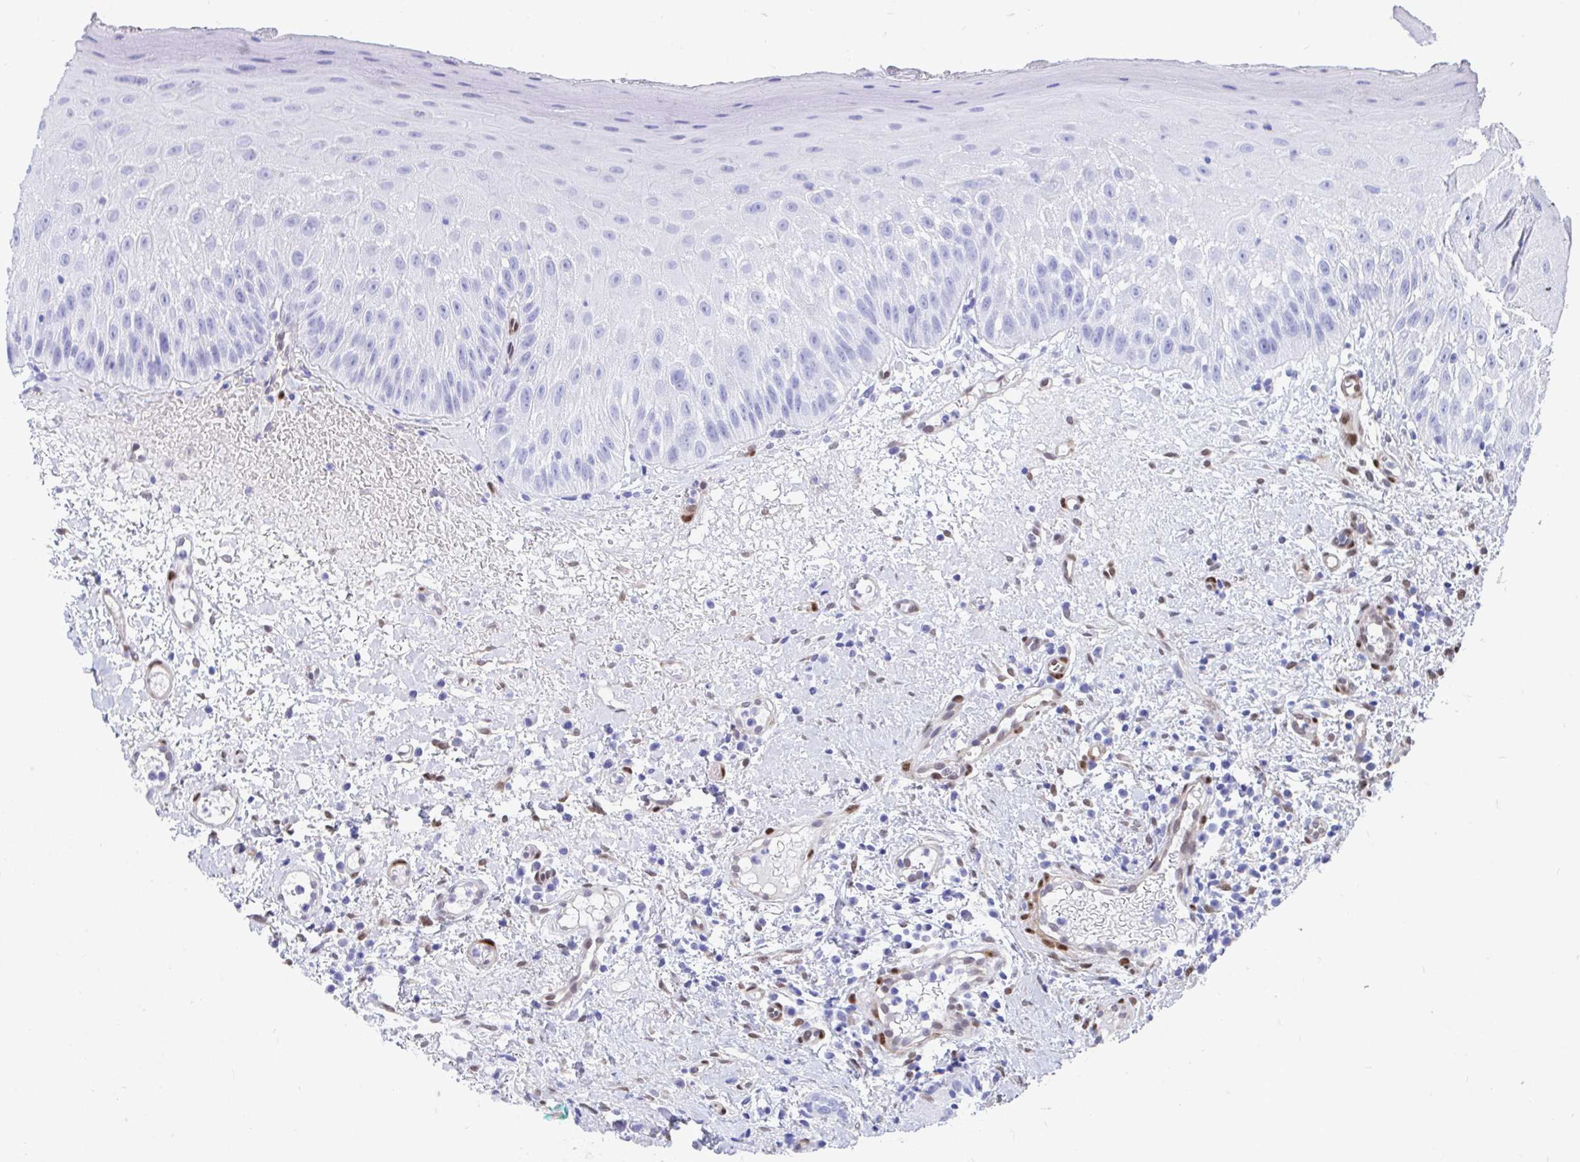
{"staining": {"intensity": "negative", "quantity": "none", "location": "none"}, "tissue": "oral mucosa", "cell_type": "Squamous epithelial cells", "image_type": "normal", "snomed": [{"axis": "morphology", "description": "Normal tissue, NOS"}, {"axis": "topography", "description": "Oral tissue"}, {"axis": "topography", "description": "Tounge, NOS"}], "caption": "Immunohistochemistry image of benign oral mucosa: human oral mucosa stained with DAB demonstrates no significant protein expression in squamous epithelial cells.", "gene": "RBPMS", "patient": {"sex": "male", "age": 83}}